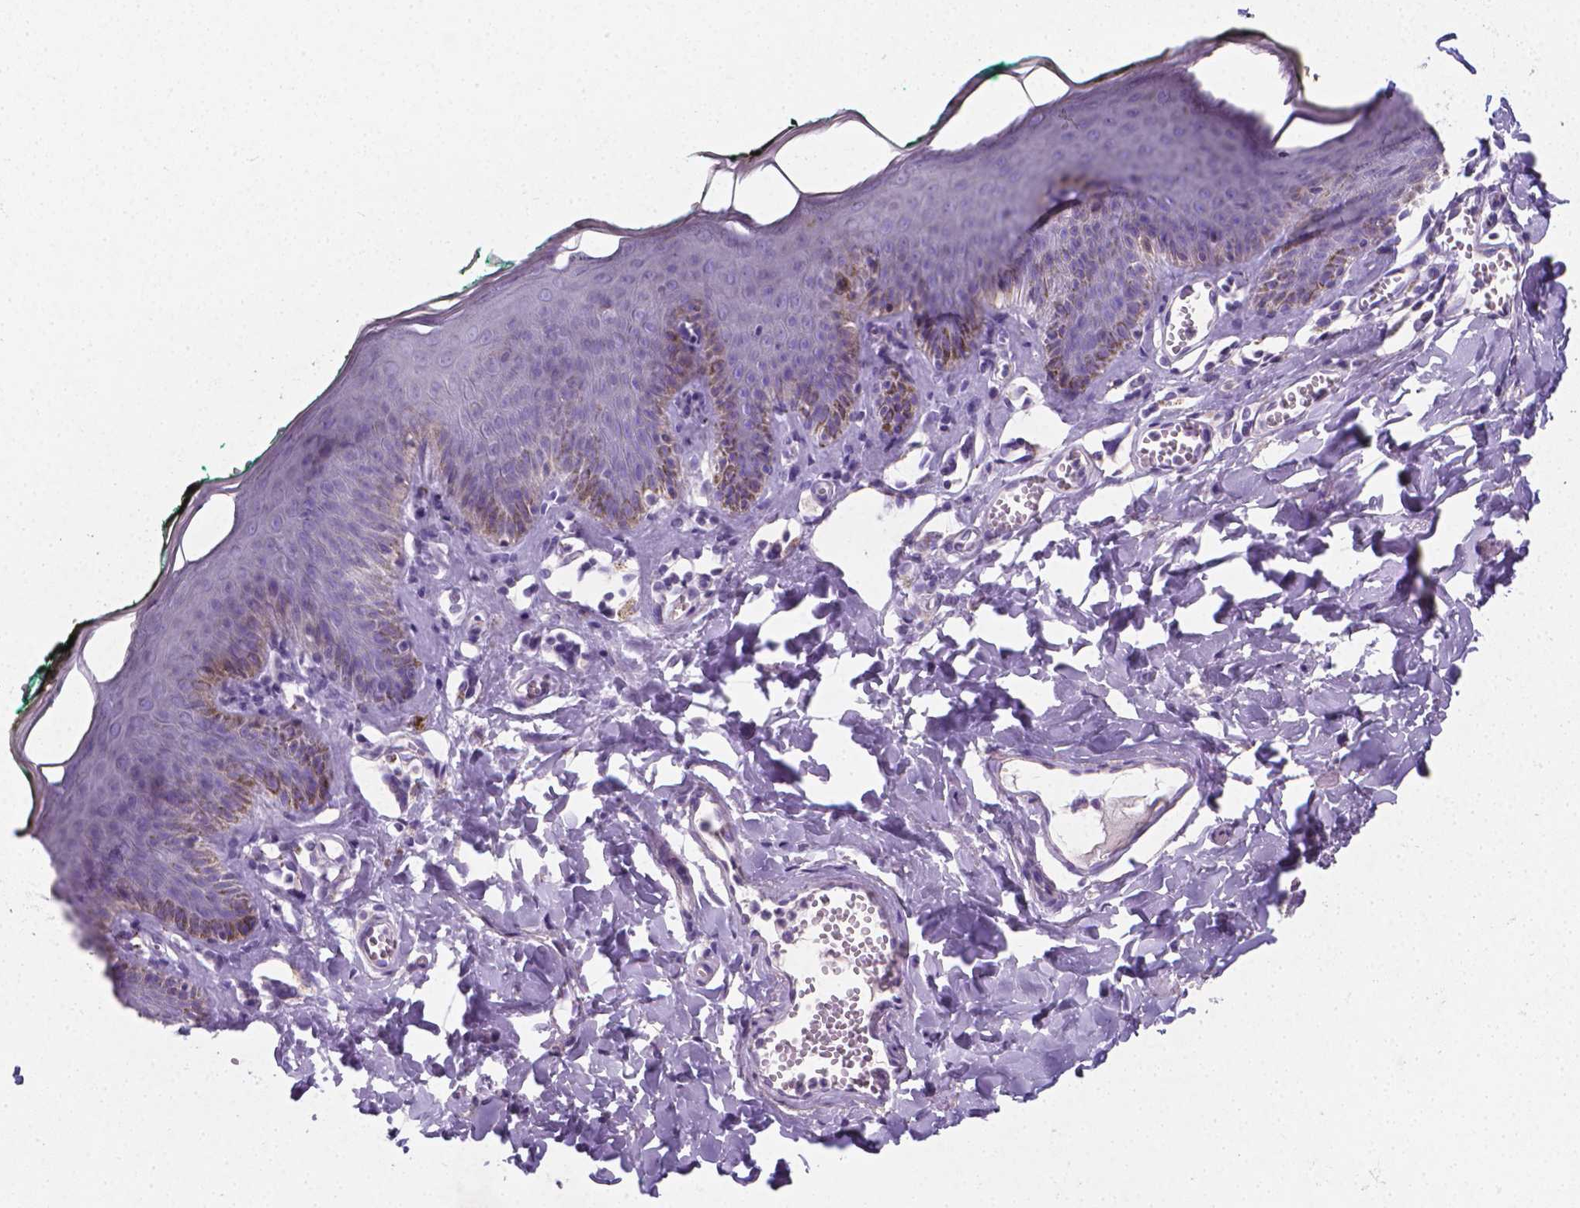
{"staining": {"intensity": "negative", "quantity": "none", "location": "none"}, "tissue": "skin", "cell_type": "Epidermal cells", "image_type": "normal", "snomed": [{"axis": "morphology", "description": "Normal tissue, NOS"}, {"axis": "topography", "description": "Vulva"}, {"axis": "topography", "description": "Peripheral nerve tissue"}], "caption": "Micrograph shows no significant protein positivity in epidermal cells of normal skin.", "gene": "XPNPEP2", "patient": {"sex": "female", "age": 66}}